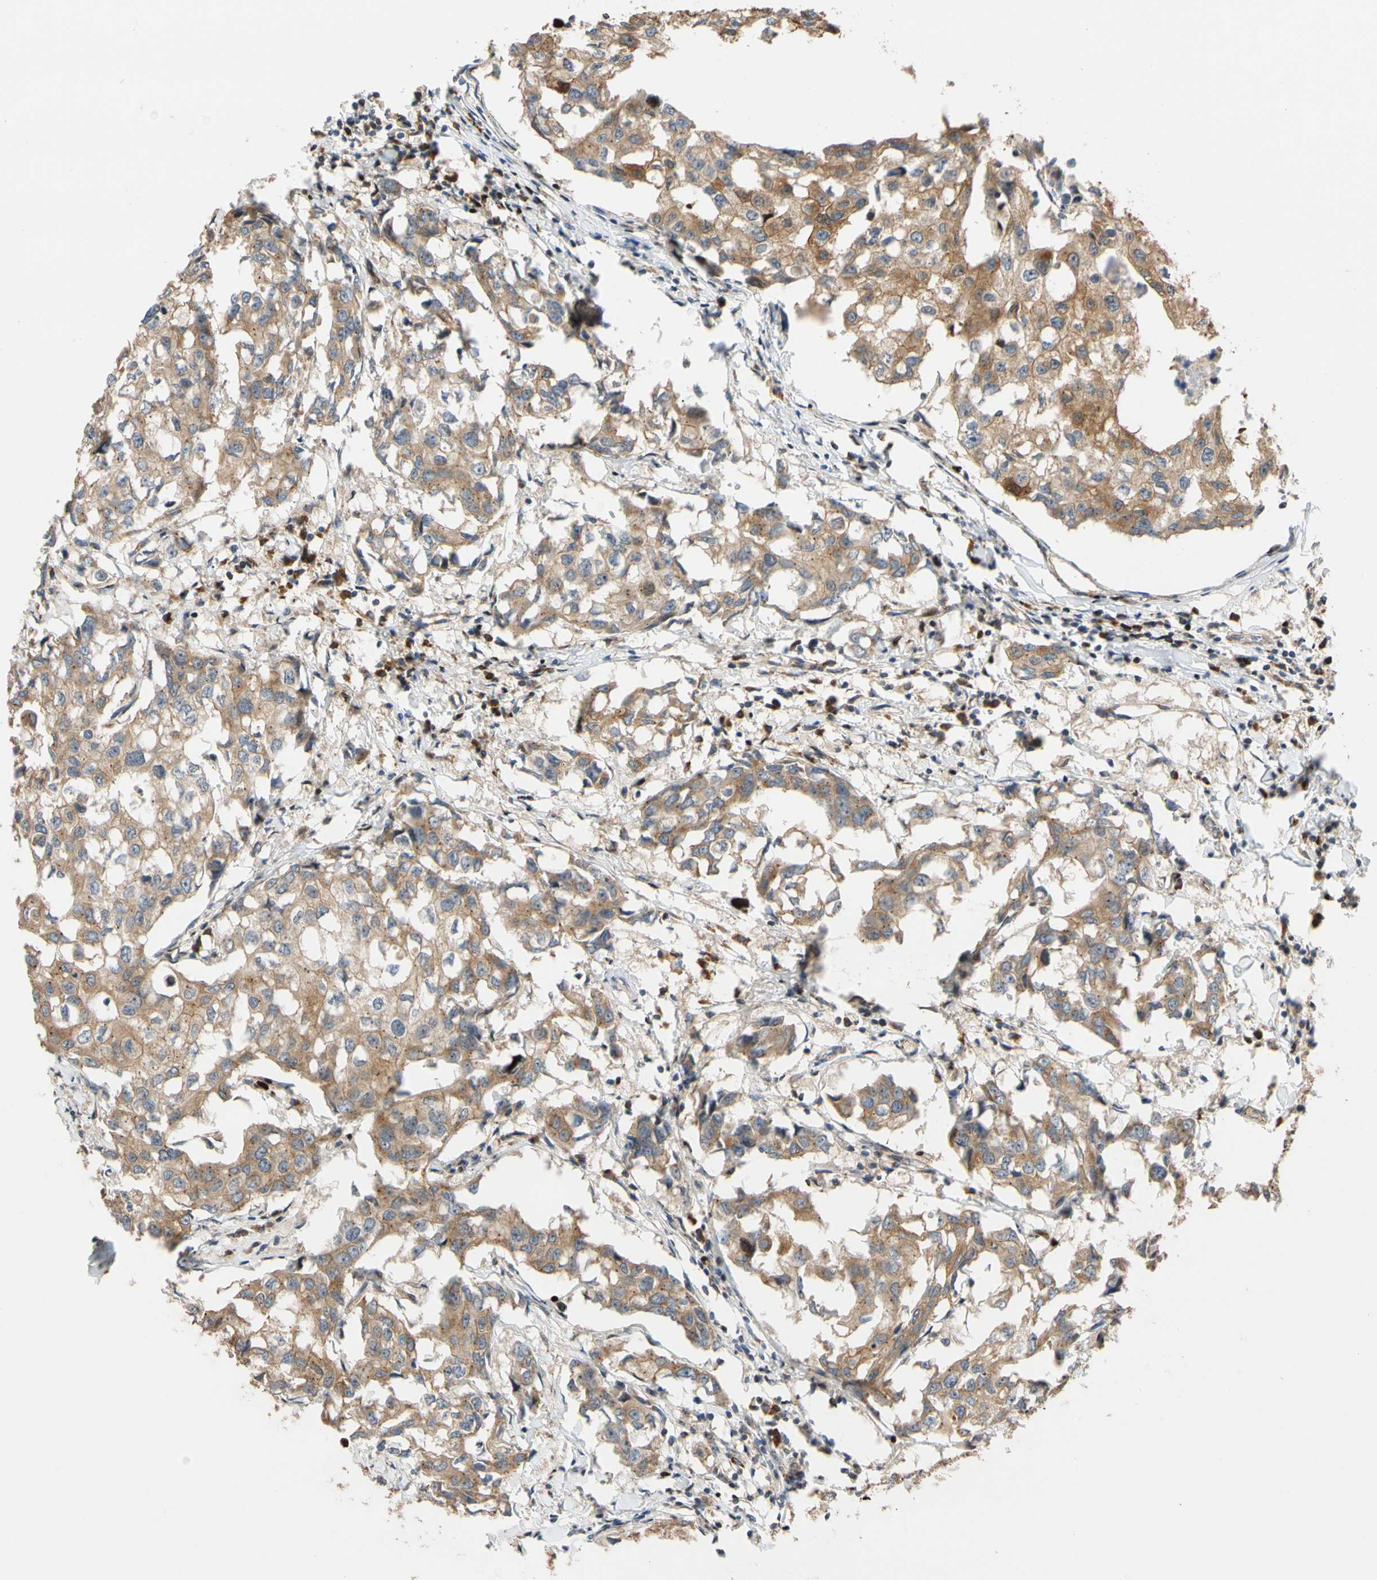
{"staining": {"intensity": "moderate", "quantity": ">75%", "location": "cytoplasmic/membranous"}, "tissue": "breast cancer", "cell_type": "Tumor cells", "image_type": "cancer", "snomed": [{"axis": "morphology", "description": "Duct carcinoma"}, {"axis": "topography", "description": "Breast"}], "caption": "Breast cancer (intraductal carcinoma) stained for a protein exhibits moderate cytoplasmic/membranous positivity in tumor cells.", "gene": "IP6K2", "patient": {"sex": "female", "age": 27}}